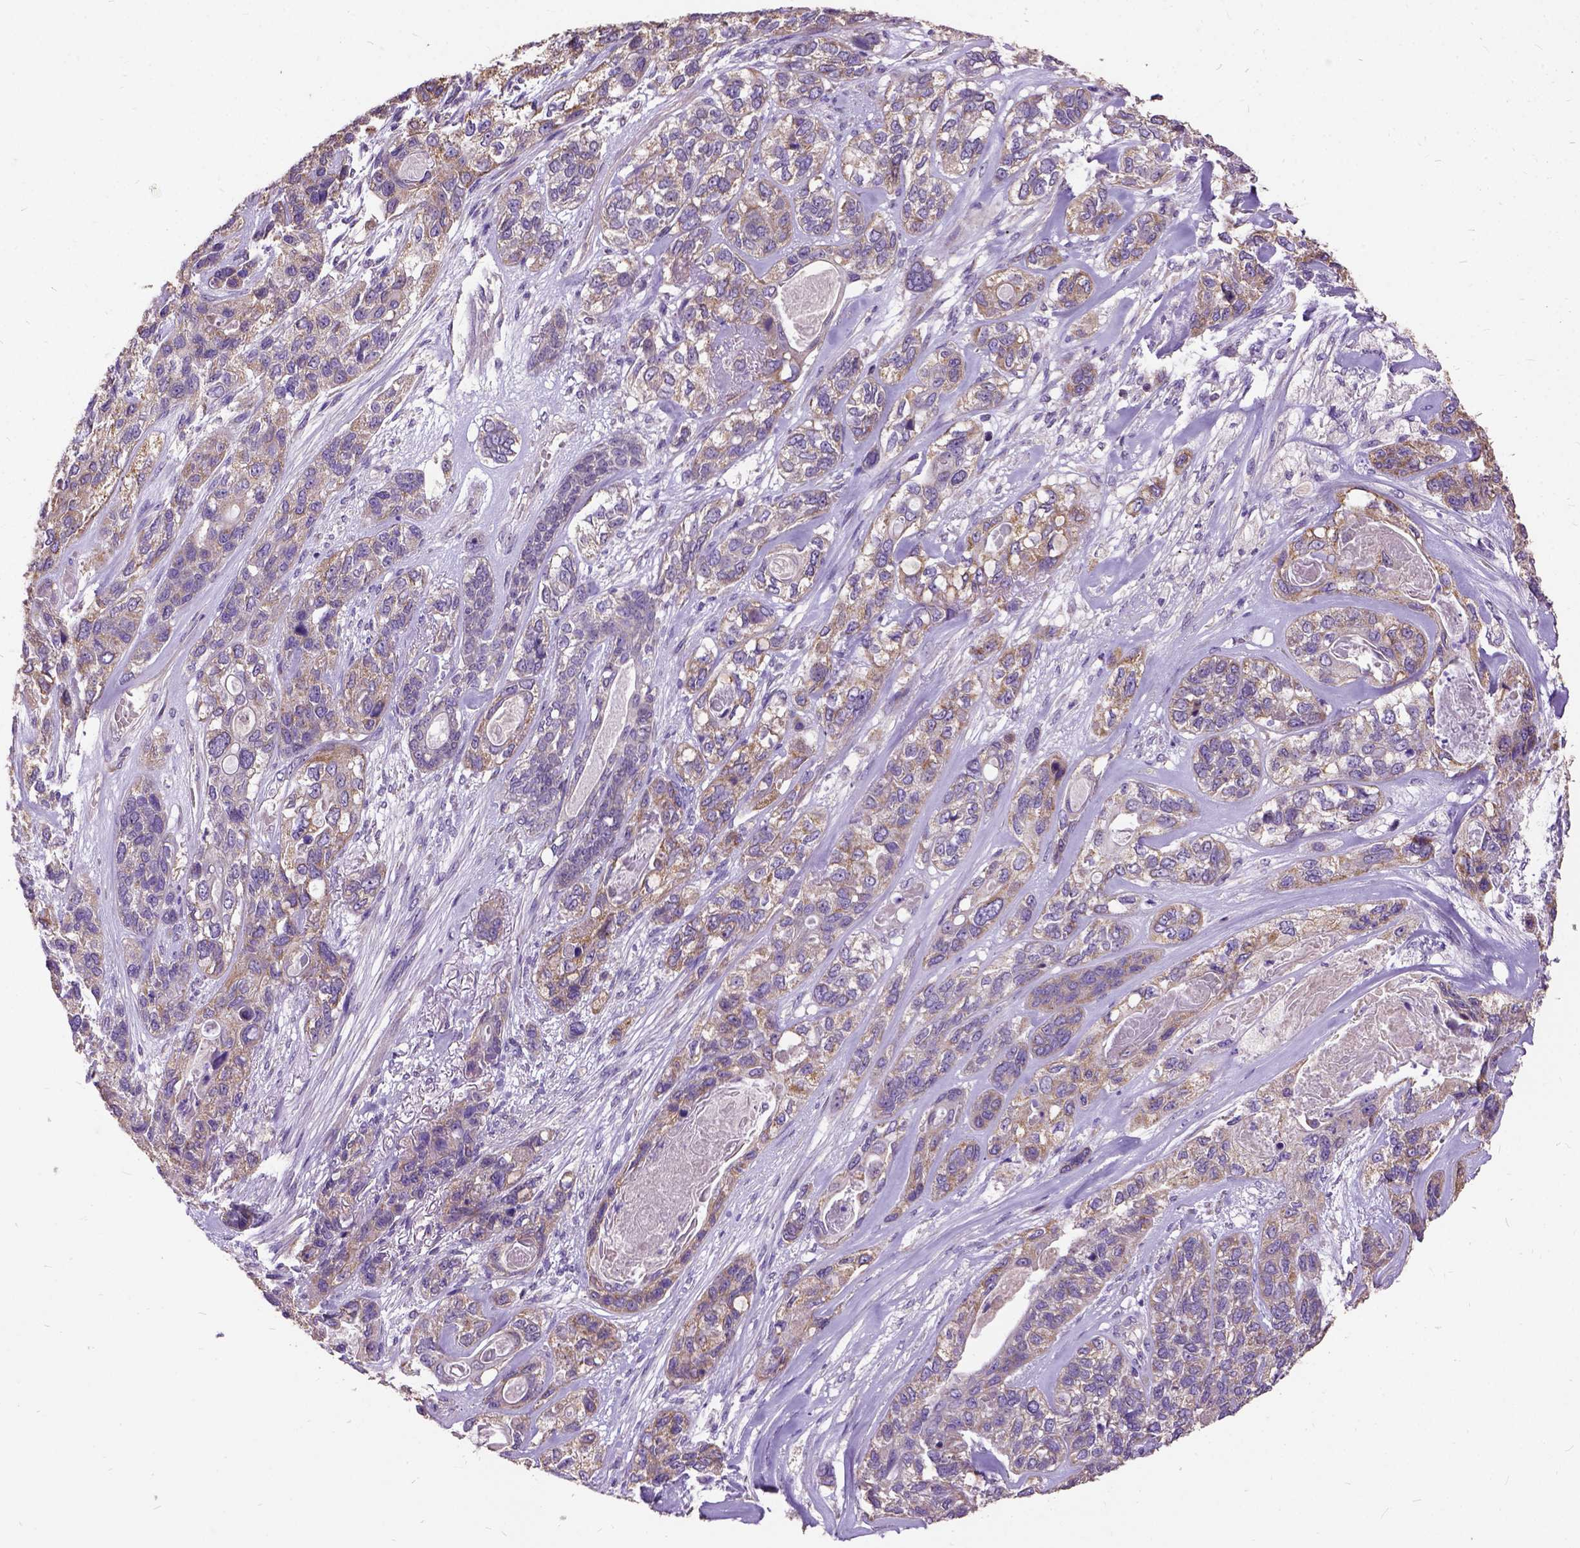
{"staining": {"intensity": "moderate", "quantity": ">75%", "location": "cytoplasmic/membranous"}, "tissue": "lung cancer", "cell_type": "Tumor cells", "image_type": "cancer", "snomed": [{"axis": "morphology", "description": "Squamous cell carcinoma, NOS"}, {"axis": "topography", "description": "Lung"}], "caption": "Tumor cells show moderate cytoplasmic/membranous staining in approximately >75% of cells in squamous cell carcinoma (lung).", "gene": "DQX1", "patient": {"sex": "female", "age": 70}}